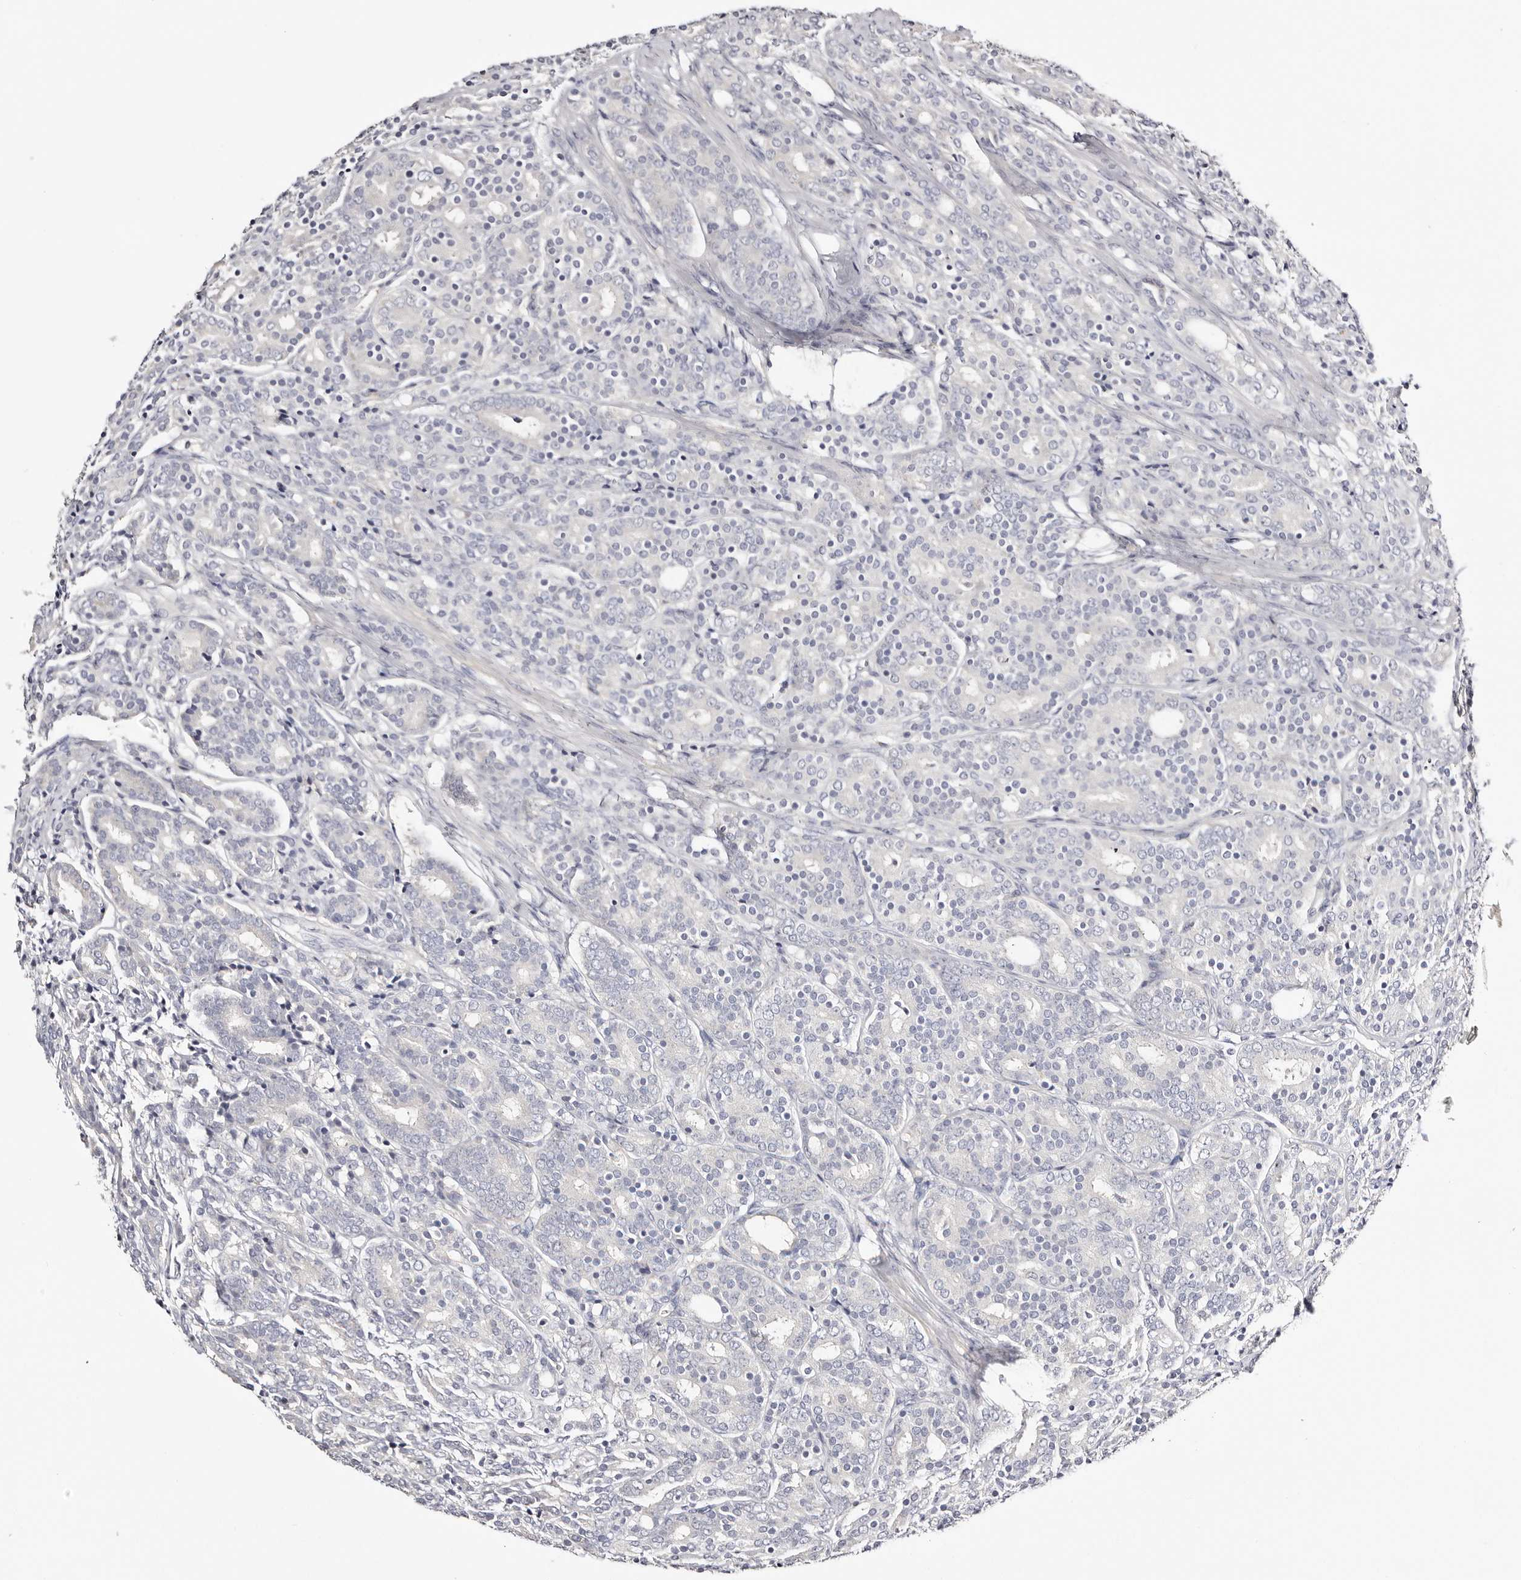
{"staining": {"intensity": "negative", "quantity": "none", "location": "none"}, "tissue": "prostate cancer", "cell_type": "Tumor cells", "image_type": "cancer", "snomed": [{"axis": "morphology", "description": "Adenocarcinoma, High grade"}, {"axis": "topography", "description": "Prostate"}], "caption": "This is an immunohistochemistry image of prostate cancer. There is no positivity in tumor cells.", "gene": "ROM1", "patient": {"sex": "male", "age": 62}}